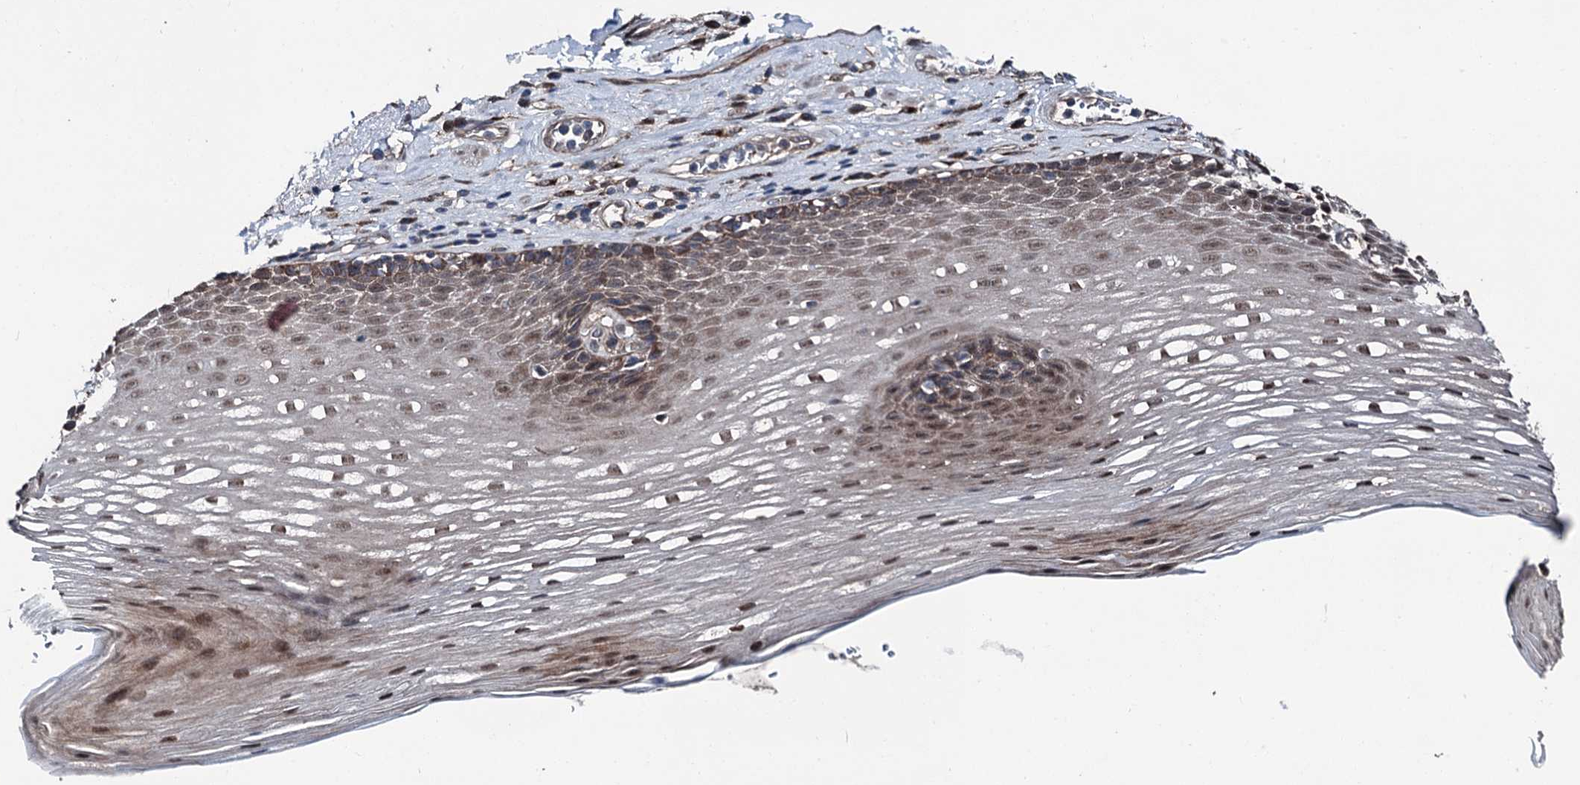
{"staining": {"intensity": "moderate", "quantity": ">75%", "location": "cytoplasmic/membranous,nuclear"}, "tissue": "esophagus", "cell_type": "Squamous epithelial cells", "image_type": "normal", "snomed": [{"axis": "morphology", "description": "Normal tissue, NOS"}, {"axis": "topography", "description": "Esophagus"}], "caption": "Moderate cytoplasmic/membranous,nuclear positivity for a protein is present in approximately >75% of squamous epithelial cells of unremarkable esophagus using immunohistochemistry.", "gene": "PSMD13", "patient": {"sex": "male", "age": 62}}